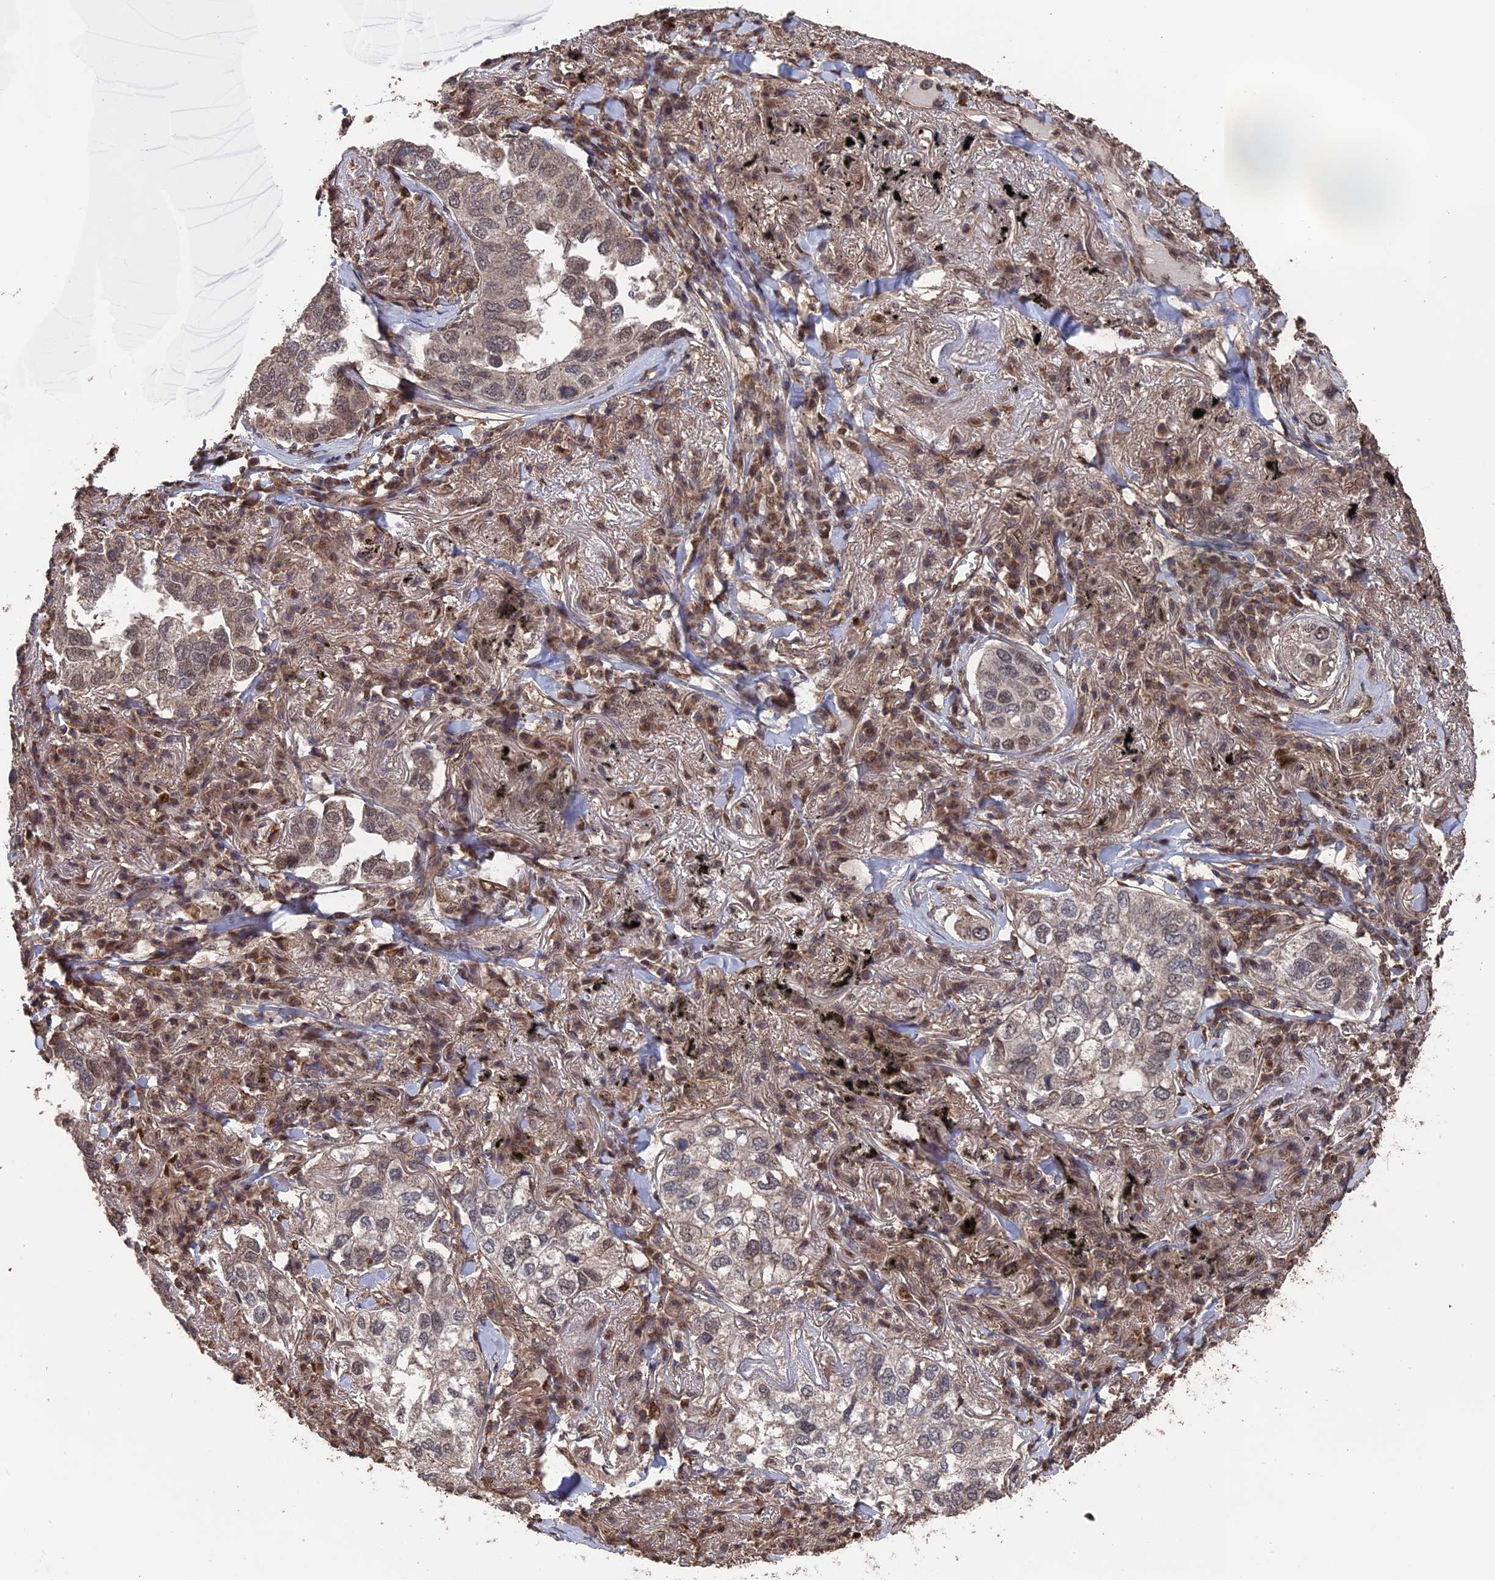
{"staining": {"intensity": "weak", "quantity": "<25%", "location": "nuclear"}, "tissue": "lung cancer", "cell_type": "Tumor cells", "image_type": "cancer", "snomed": [{"axis": "morphology", "description": "Adenocarcinoma, NOS"}, {"axis": "topography", "description": "Lung"}], "caption": "A high-resolution photomicrograph shows immunohistochemistry (IHC) staining of lung adenocarcinoma, which displays no significant staining in tumor cells.", "gene": "MYBL2", "patient": {"sex": "male", "age": 65}}